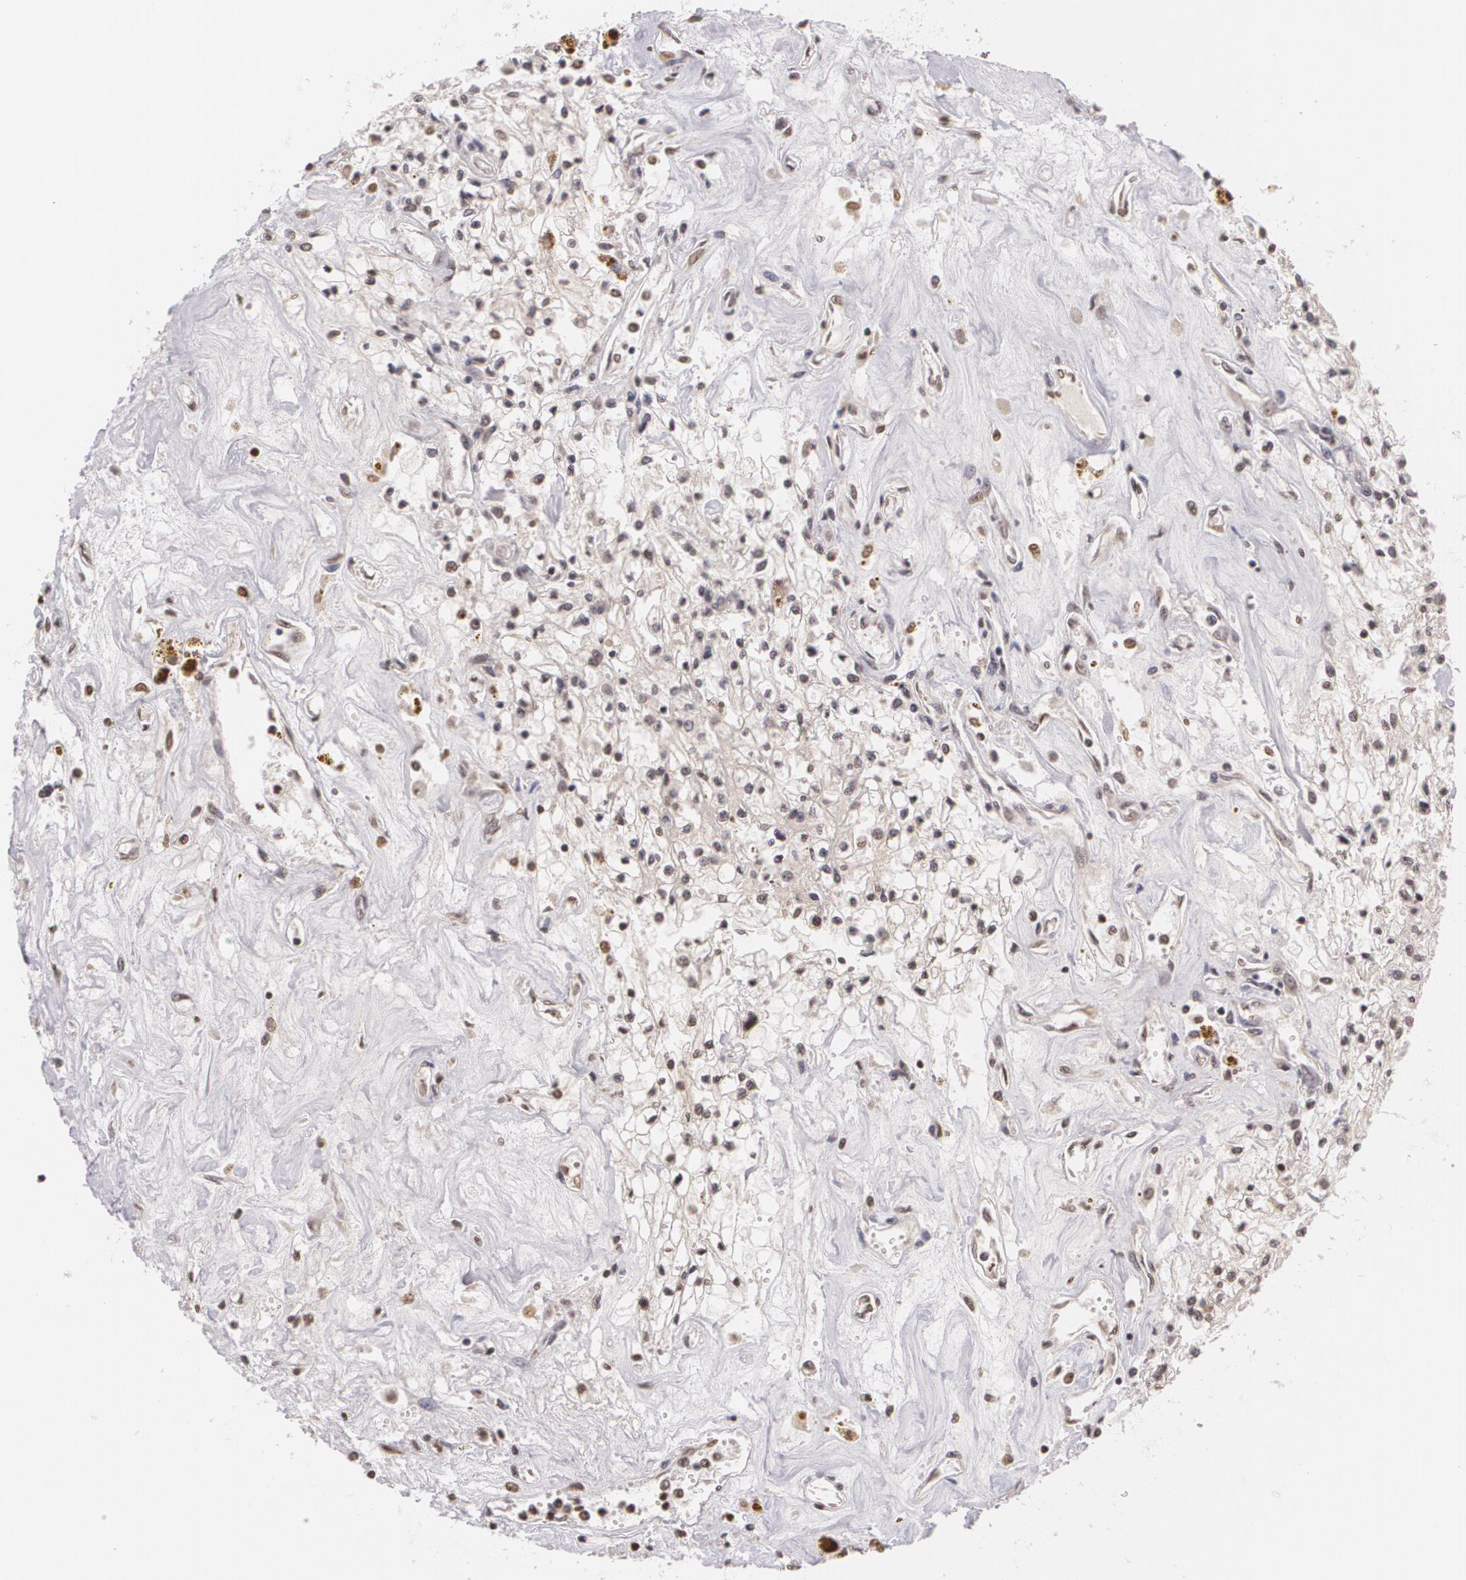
{"staining": {"intensity": "negative", "quantity": "none", "location": "none"}, "tissue": "renal cancer", "cell_type": "Tumor cells", "image_type": "cancer", "snomed": [{"axis": "morphology", "description": "Adenocarcinoma, NOS"}, {"axis": "topography", "description": "Kidney"}], "caption": "Tumor cells show no significant expression in adenocarcinoma (renal).", "gene": "MUC1", "patient": {"sex": "male", "age": 78}}